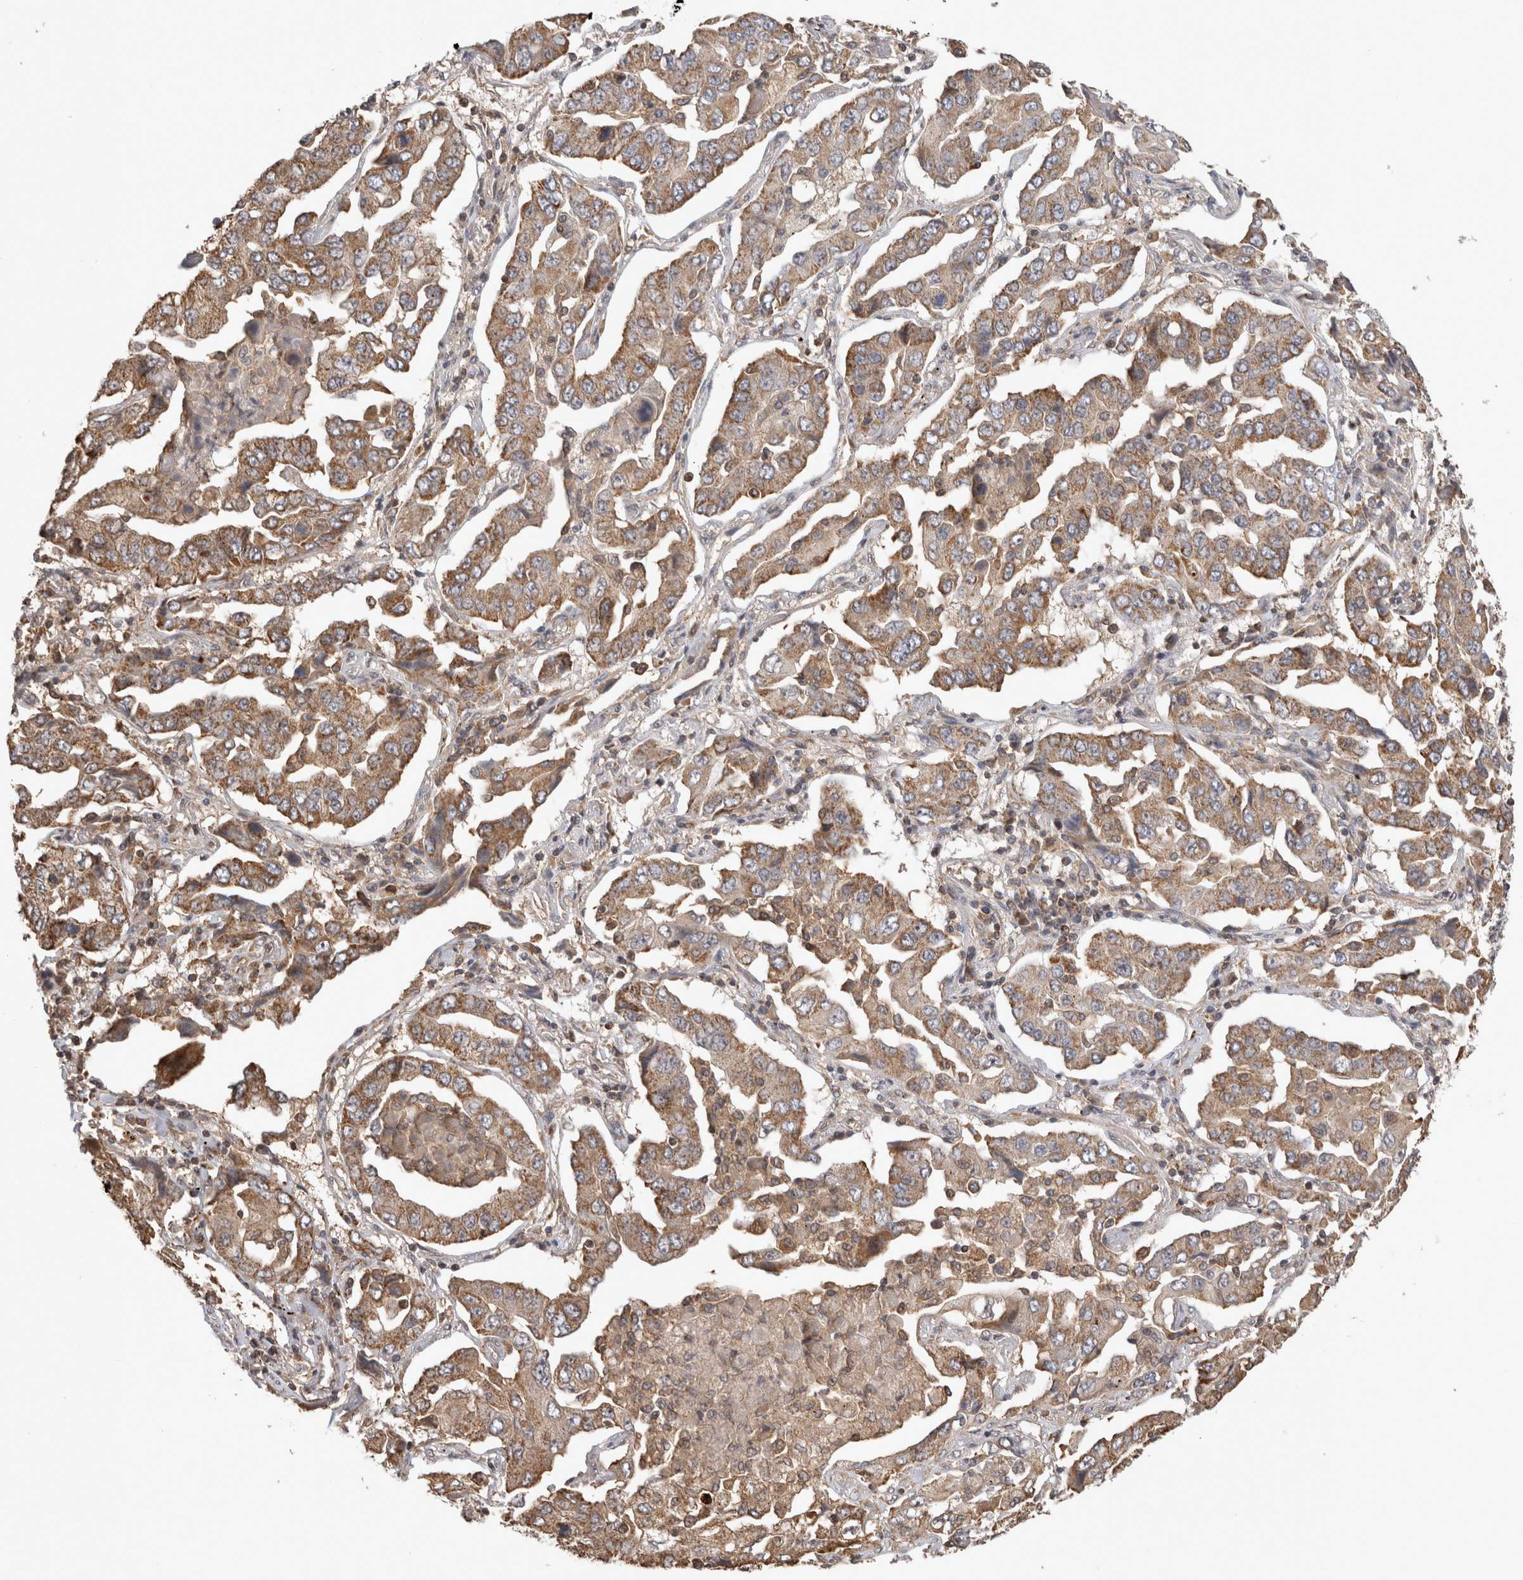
{"staining": {"intensity": "moderate", "quantity": ">75%", "location": "cytoplasmic/membranous"}, "tissue": "lung cancer", "cell_type": "Tumor cells", "image_type": "cancer", "snomed": [{"axis": "morphology", "description": "Adenocarcinoma, NOS"}, {"axis": "topography", "description": "Lung"}], "caption": "DAB immunohistochemical staining of adenocarcinoma (lung) demonstrates moderate cytoplasmic/membranous protein staining in approximately >75% of tumor cells. Nuclei are stained in blue.", "gene": "IMMP2L", "patient": {"sex": "female", "age": 65}}